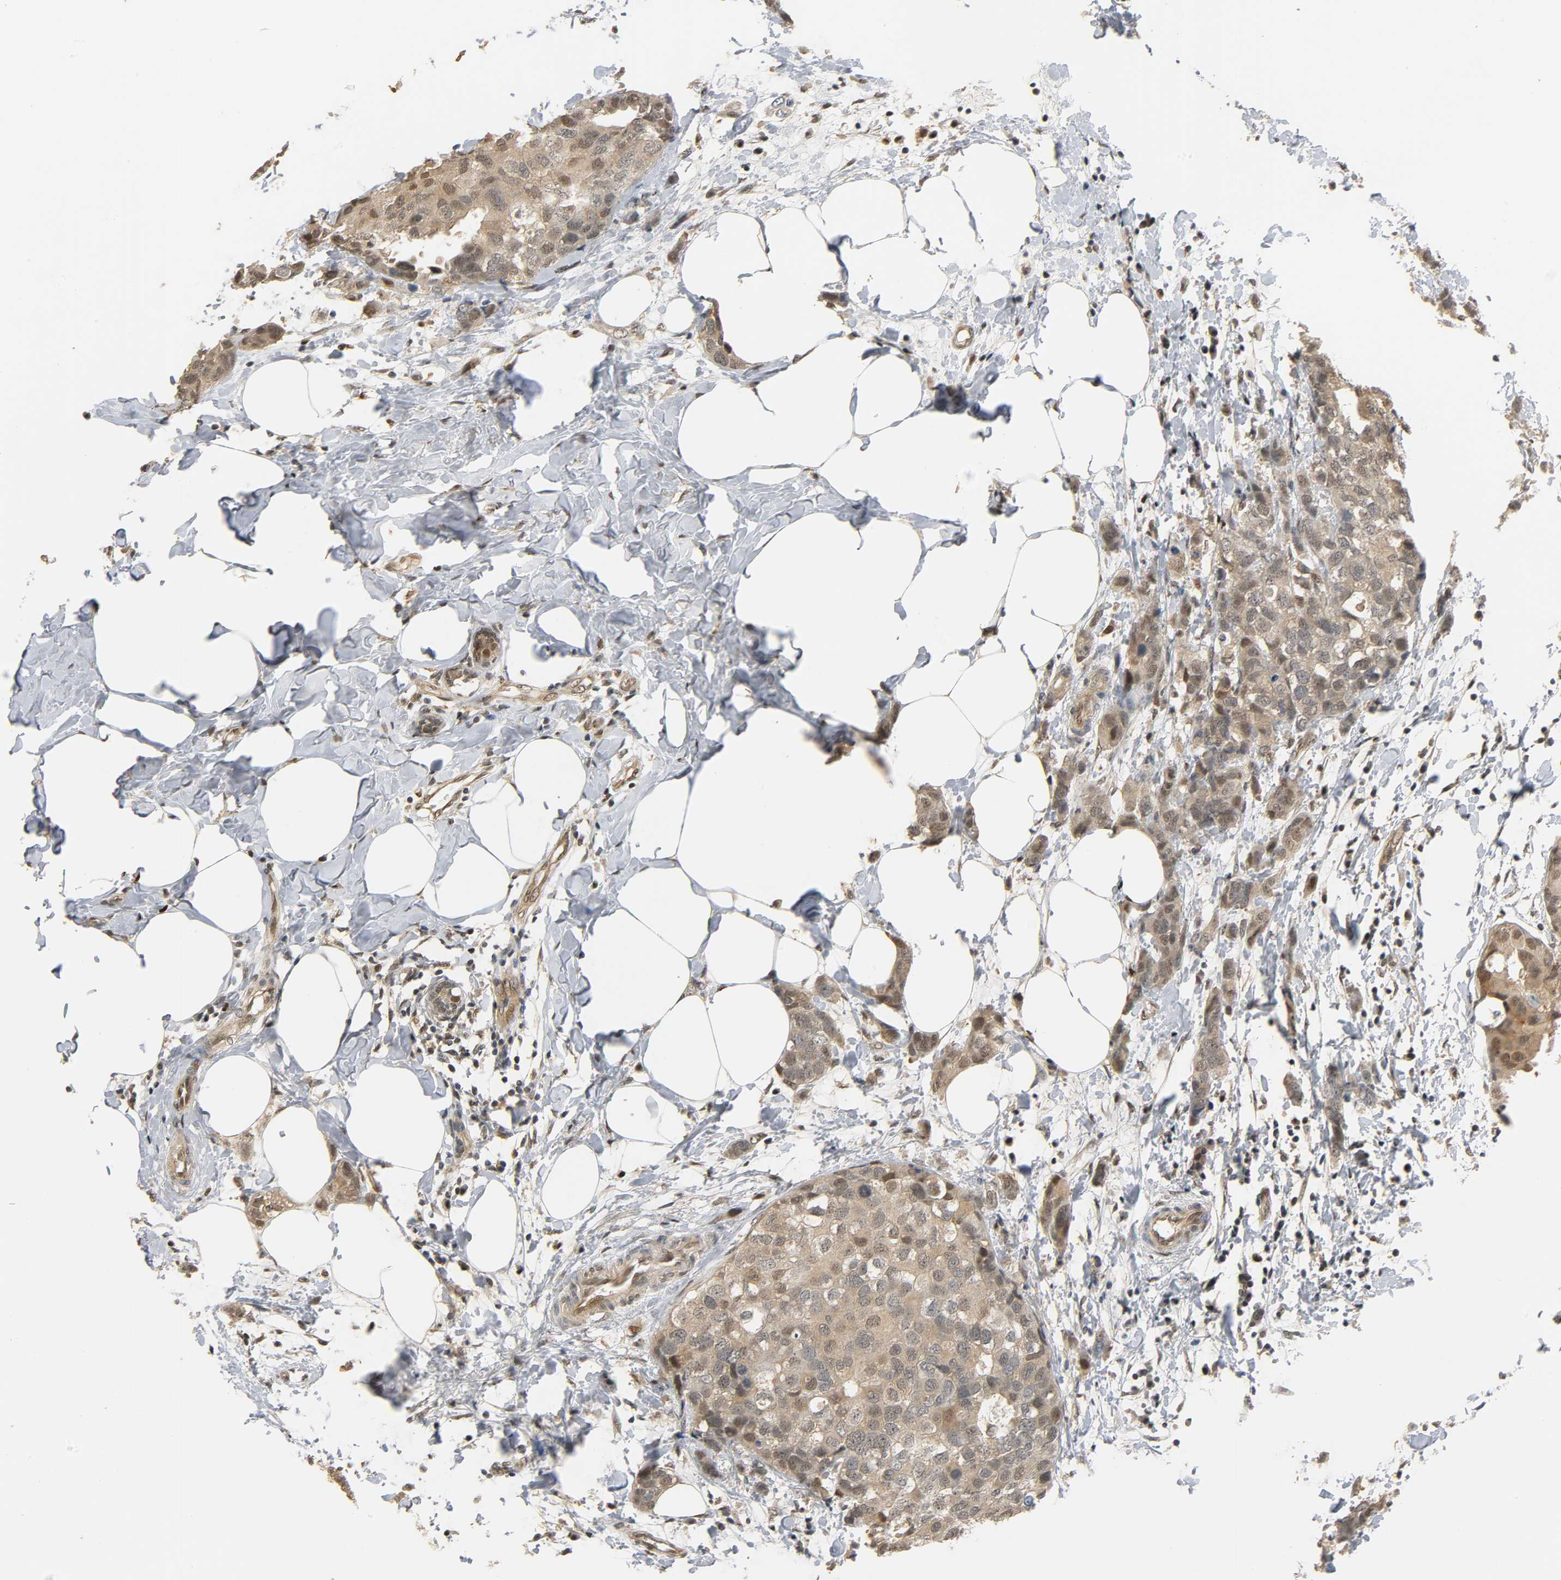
{"staining": {"intensity": "moderate", "quantity": "25%-75%", "location": "cytoplasmic/membranous,nuclear"}, "tissue": "breast cancer", "cell_type": "Tumor cells", "image_type": "cancer", "snomed": [{"axis": "morphology", "description": "Normal tissue, NOS"}, {"axis": "morphology", "description": "Duct carcinoma"}, {"axis": "topography", "description": "Breast"}], "caption": "A micrograph showing moderate cytoplasmic/membranous and nuclear staining in approximately 25%-75% of tumor cells in breast cancer, as visualized by brown immunohistochemical staining.", "gene": "ZFPM2", "patient": {"sex": "female", "age": 50}}